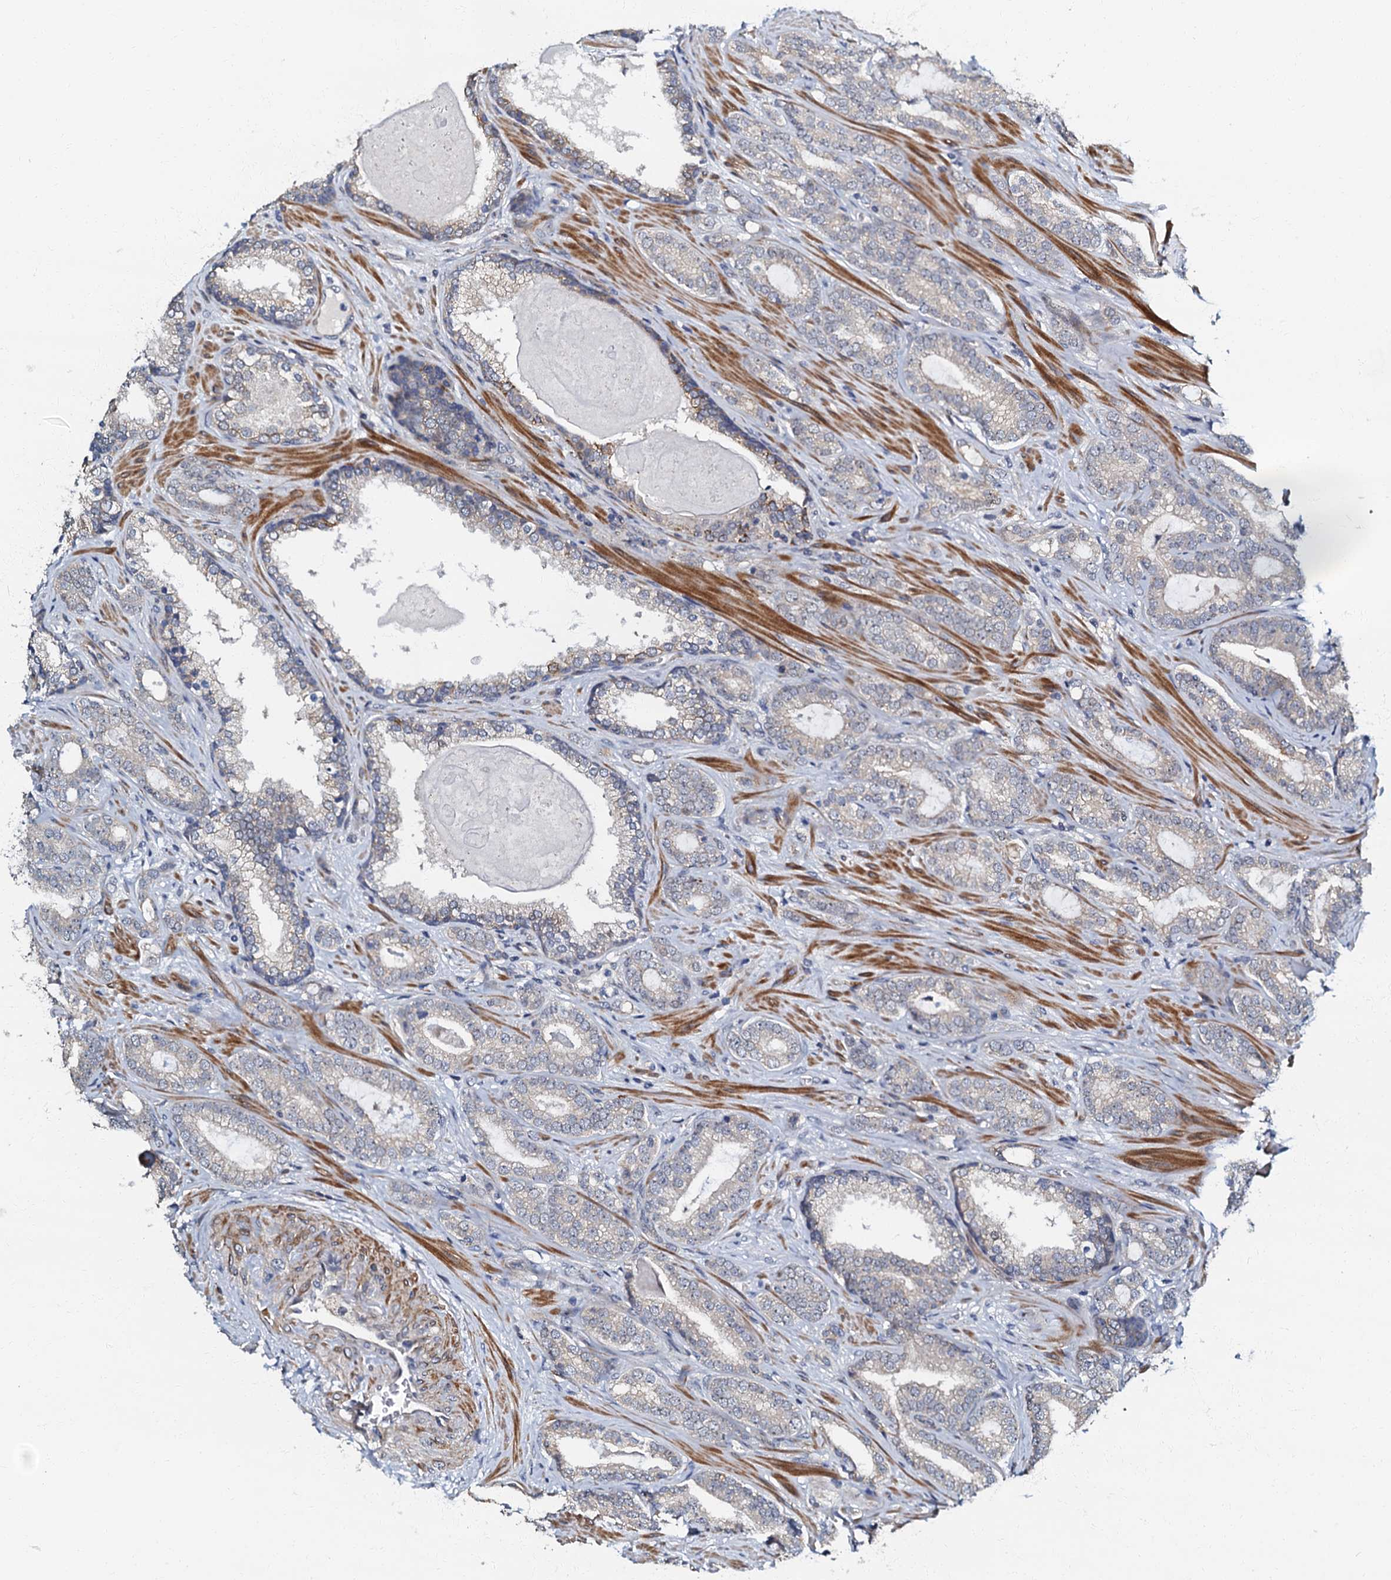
{"staining": {"intensity": "negative", "quantity": "none", "location": "none"}, "tissue": "prostate cancer", "cell_type": "Tumor cells", "image_type": "cancer", "snomed": [{"axis": "morphology", "description": "Adenocarcinoma, High grade"}, {"axis": "topography", "description": "Prostate"}], "caption": "DAB immunohistochemical staining of human prostate cancer exhibits no significant staining in tumor cells.", "gene": "OLAH", "patient": {"sex": "male", "age": 63}}